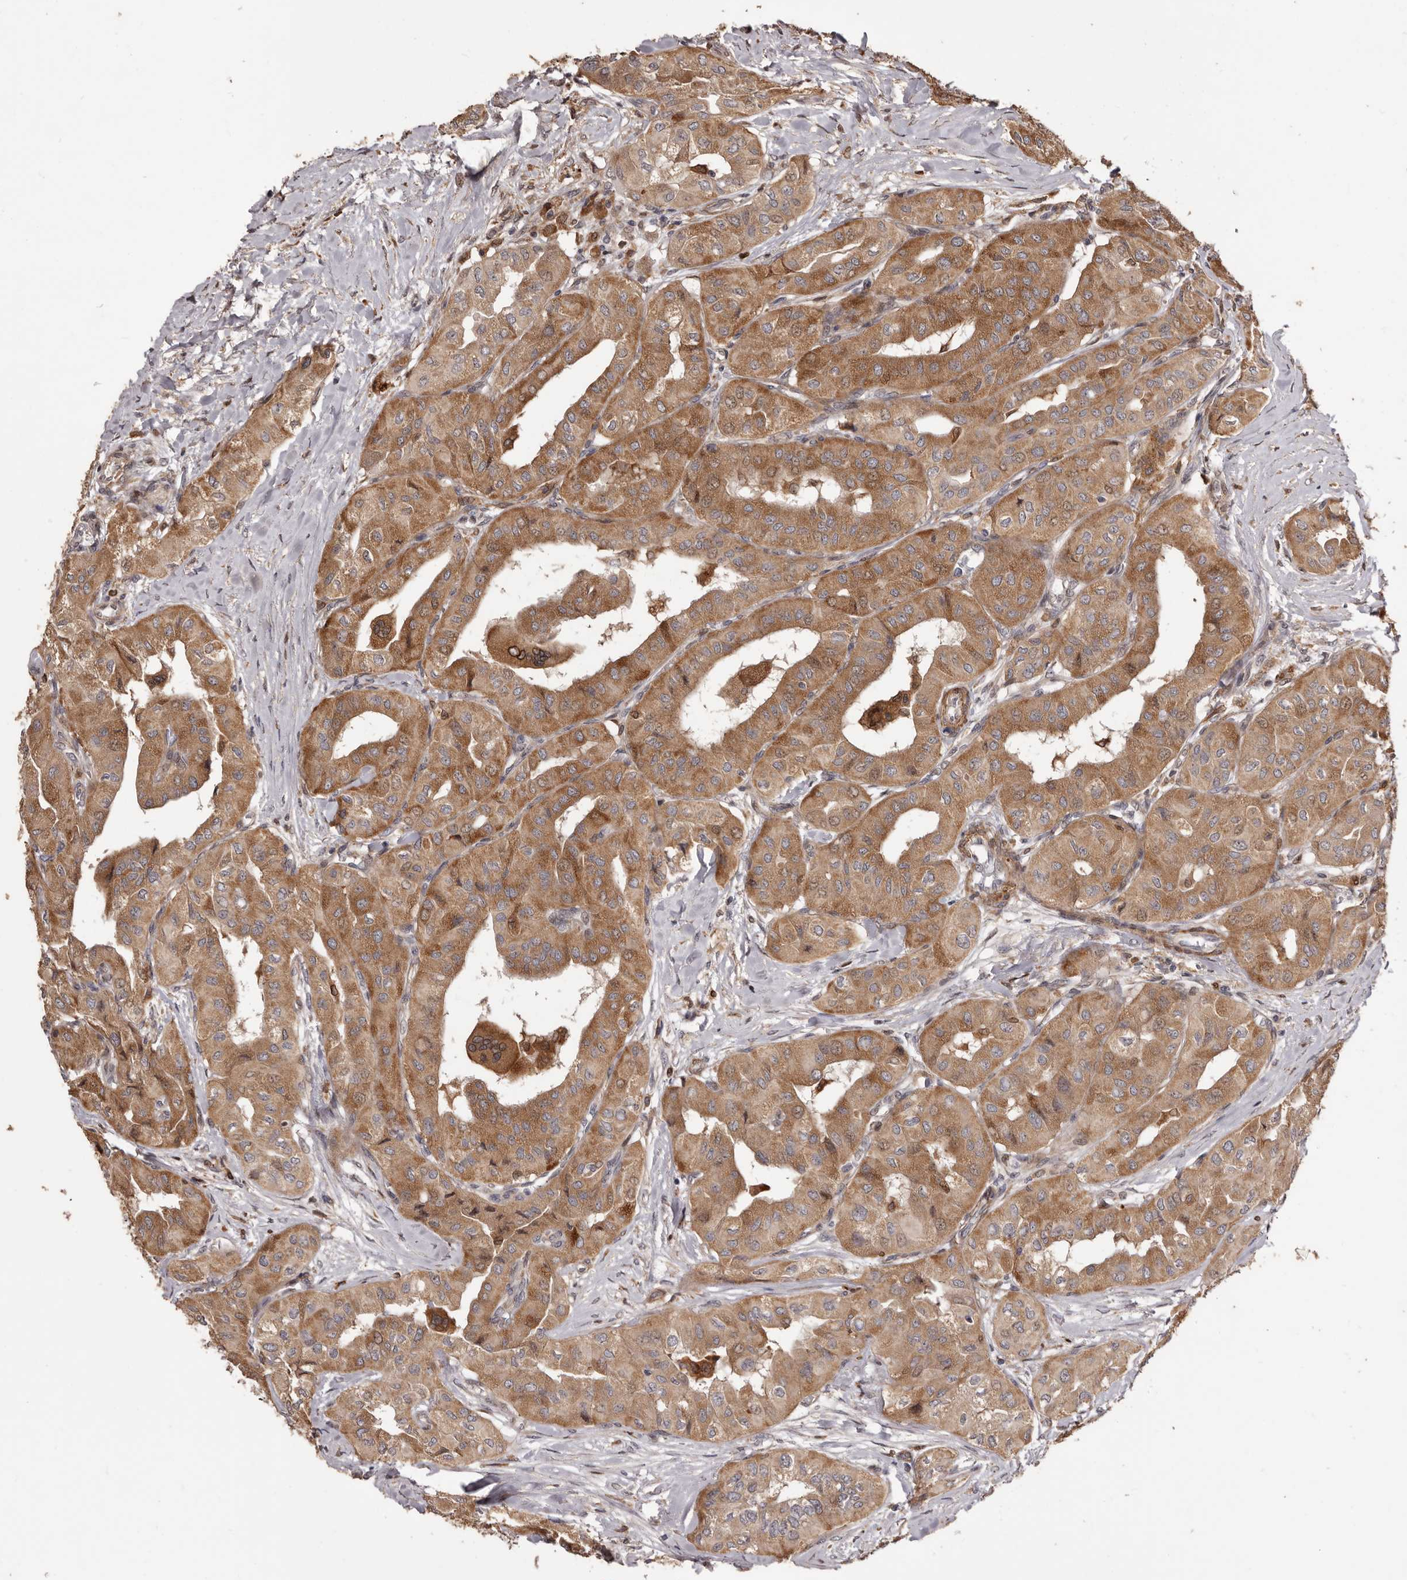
{"staining": {"intensity": "moderate", "quantity": ">75%", "location": "cytoplasmic/membranous"}, "tissue": "thyroid cancer", "cell_type": "Tumor cells", "image_type": "cancer", "snomed": [{"axis": "morphology", "description": "Papillary adenocarcinoma, NOS"}, {"axis": "topography", "description": "Thyroid gland"}], "caption": "Papillary adenocarcinoma (thyroid) tissue exhibits moderate cytoplasmic/membranous positivity in approximately >75% of tumor cells", "gene": "ZCCHC7", "patient": {"sex": "female", "age": 59}}